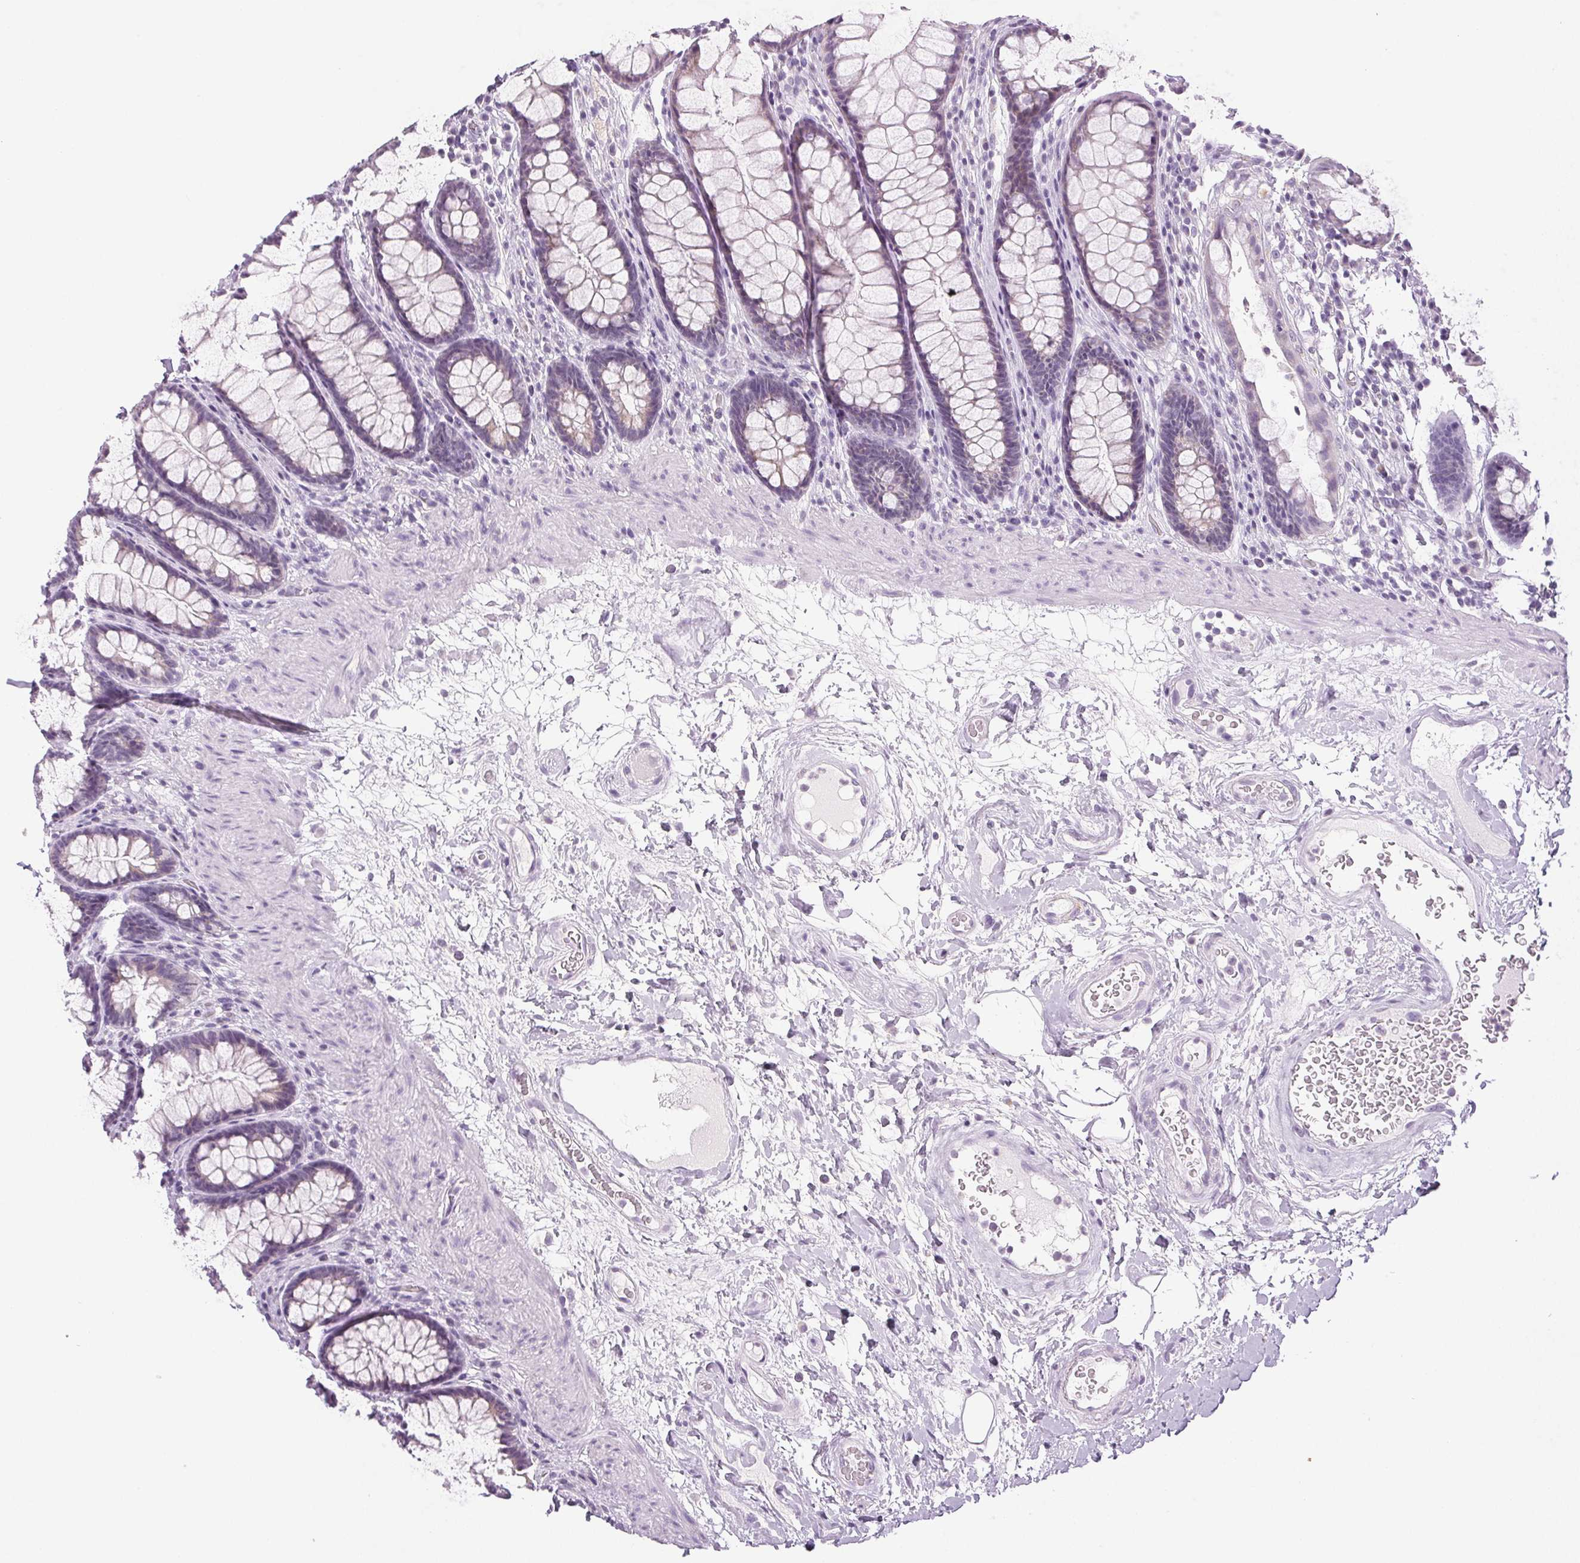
{"staining": {"intensity": "weak", "quantity": "<25%", "location": "cytoplasmic/membranous"}, "tissue": "rectum", "cell_type": "Glandular cells", "image_type": "normal", "snomed": [{"axis": "morphology", "description": "Normal tissue, NOS"}, {"axis": "topography", "description": "Rectum"}], "caption": "This is a image of immunohistochemistry staining of normal rectum, which shows no staining in glandular cells.", "gene": "COL7A1", "patient": {"sex": "male", "age": 72}}